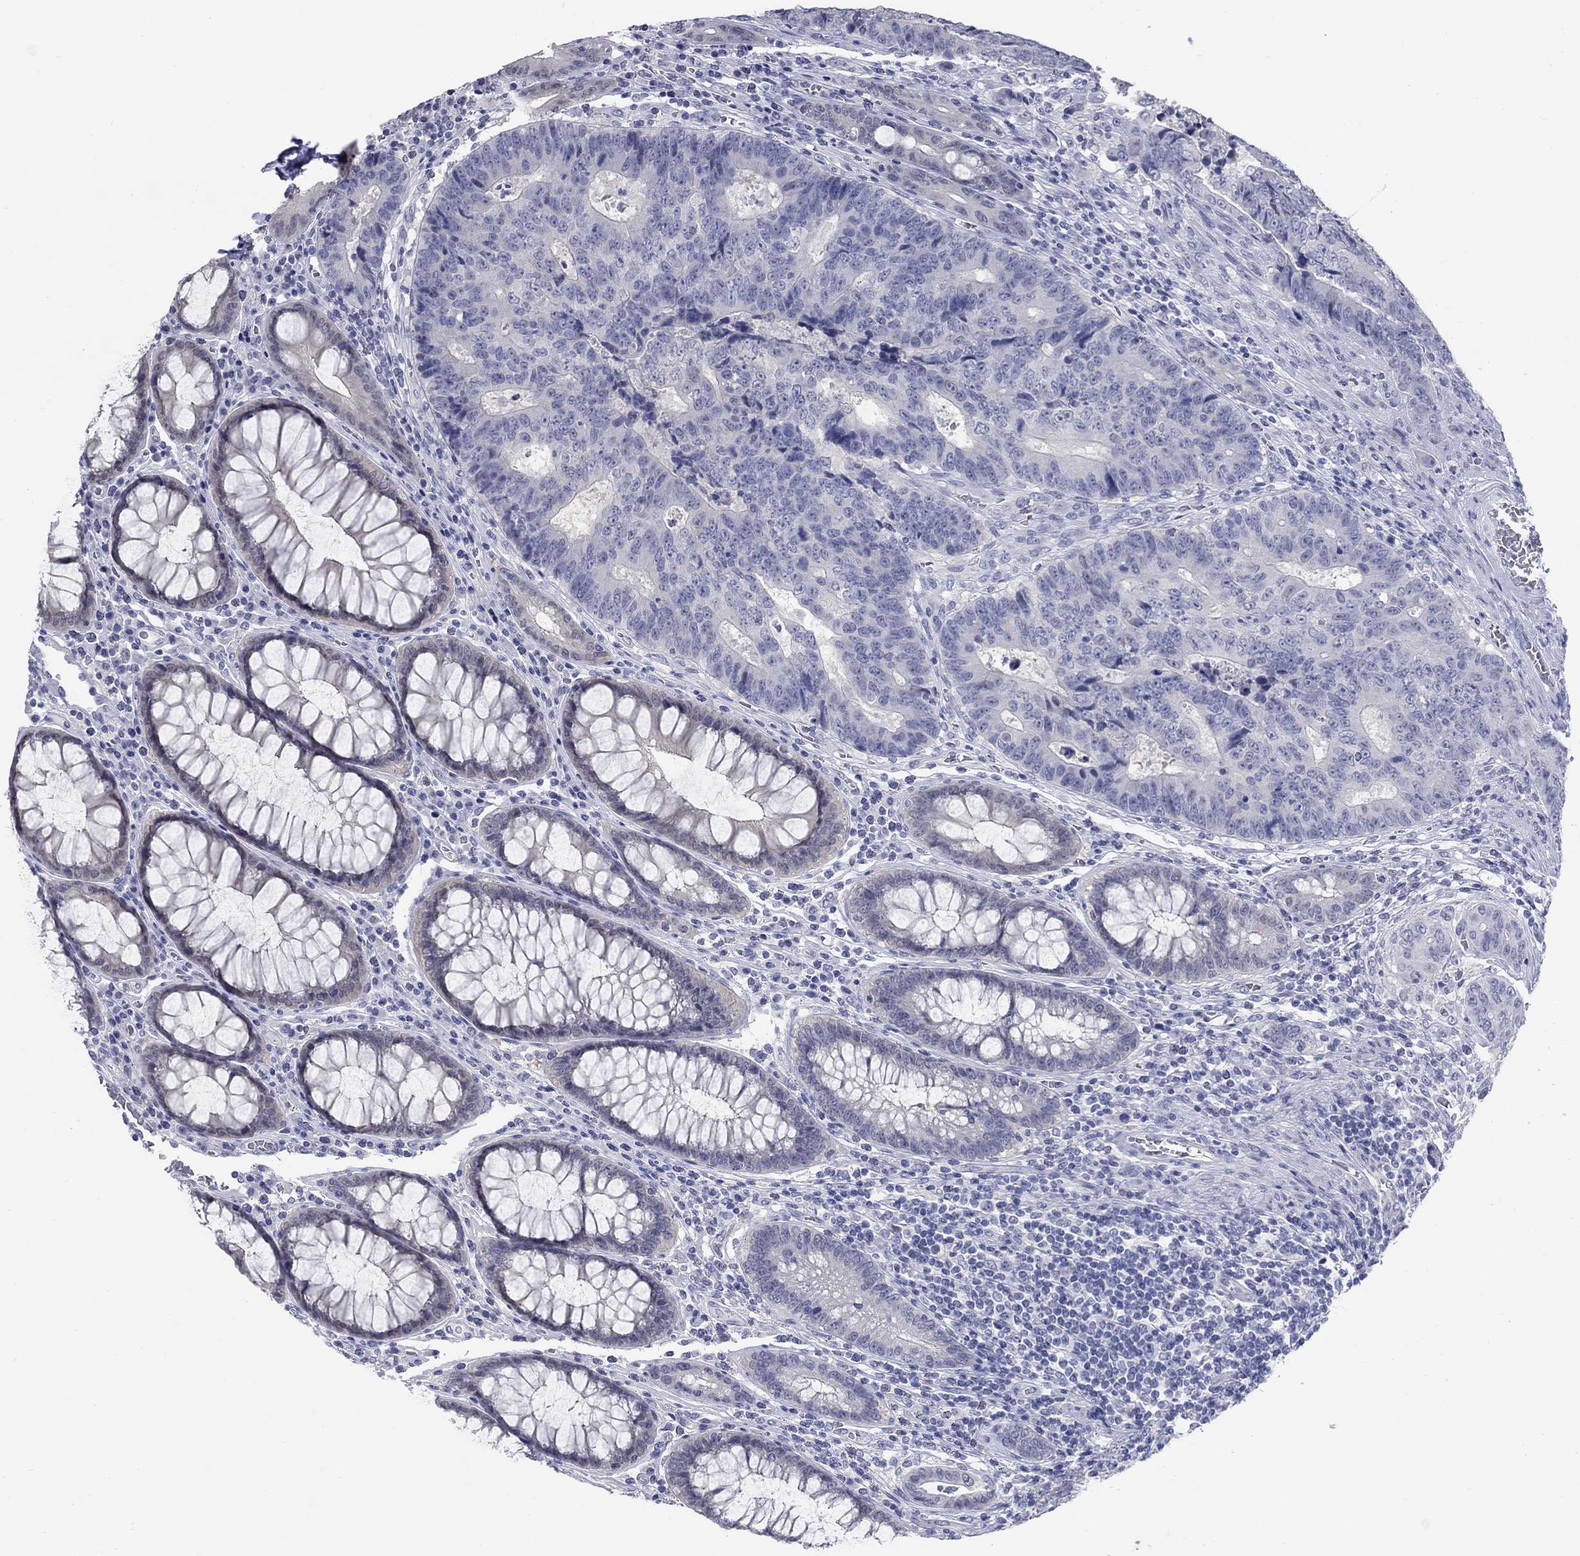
{"staining": {"intensity": "negative", "quantity": "none", "location": "none"}, "tissue": "colorectal cancer", "cell_type": "Tumor cells", "image_type": "cancer", "snomed": [{"axis": "morphology", "description": "Adenocarcinoma, NOS"}, {"axis": "topography", "description": "Colon"}], "caption": "Tumor cells show no significant protein staining in colorectal adenocarcinoma. The staining was performed using DAB (3,3'-diaminobenzidine) to visualize the protein expression in brown, while the nuclei were stained in blue with hematoxylin (Magnification: 20x).", "gene": "ATP6V1G2", "patient": {"sex": "female", "age": 48}}